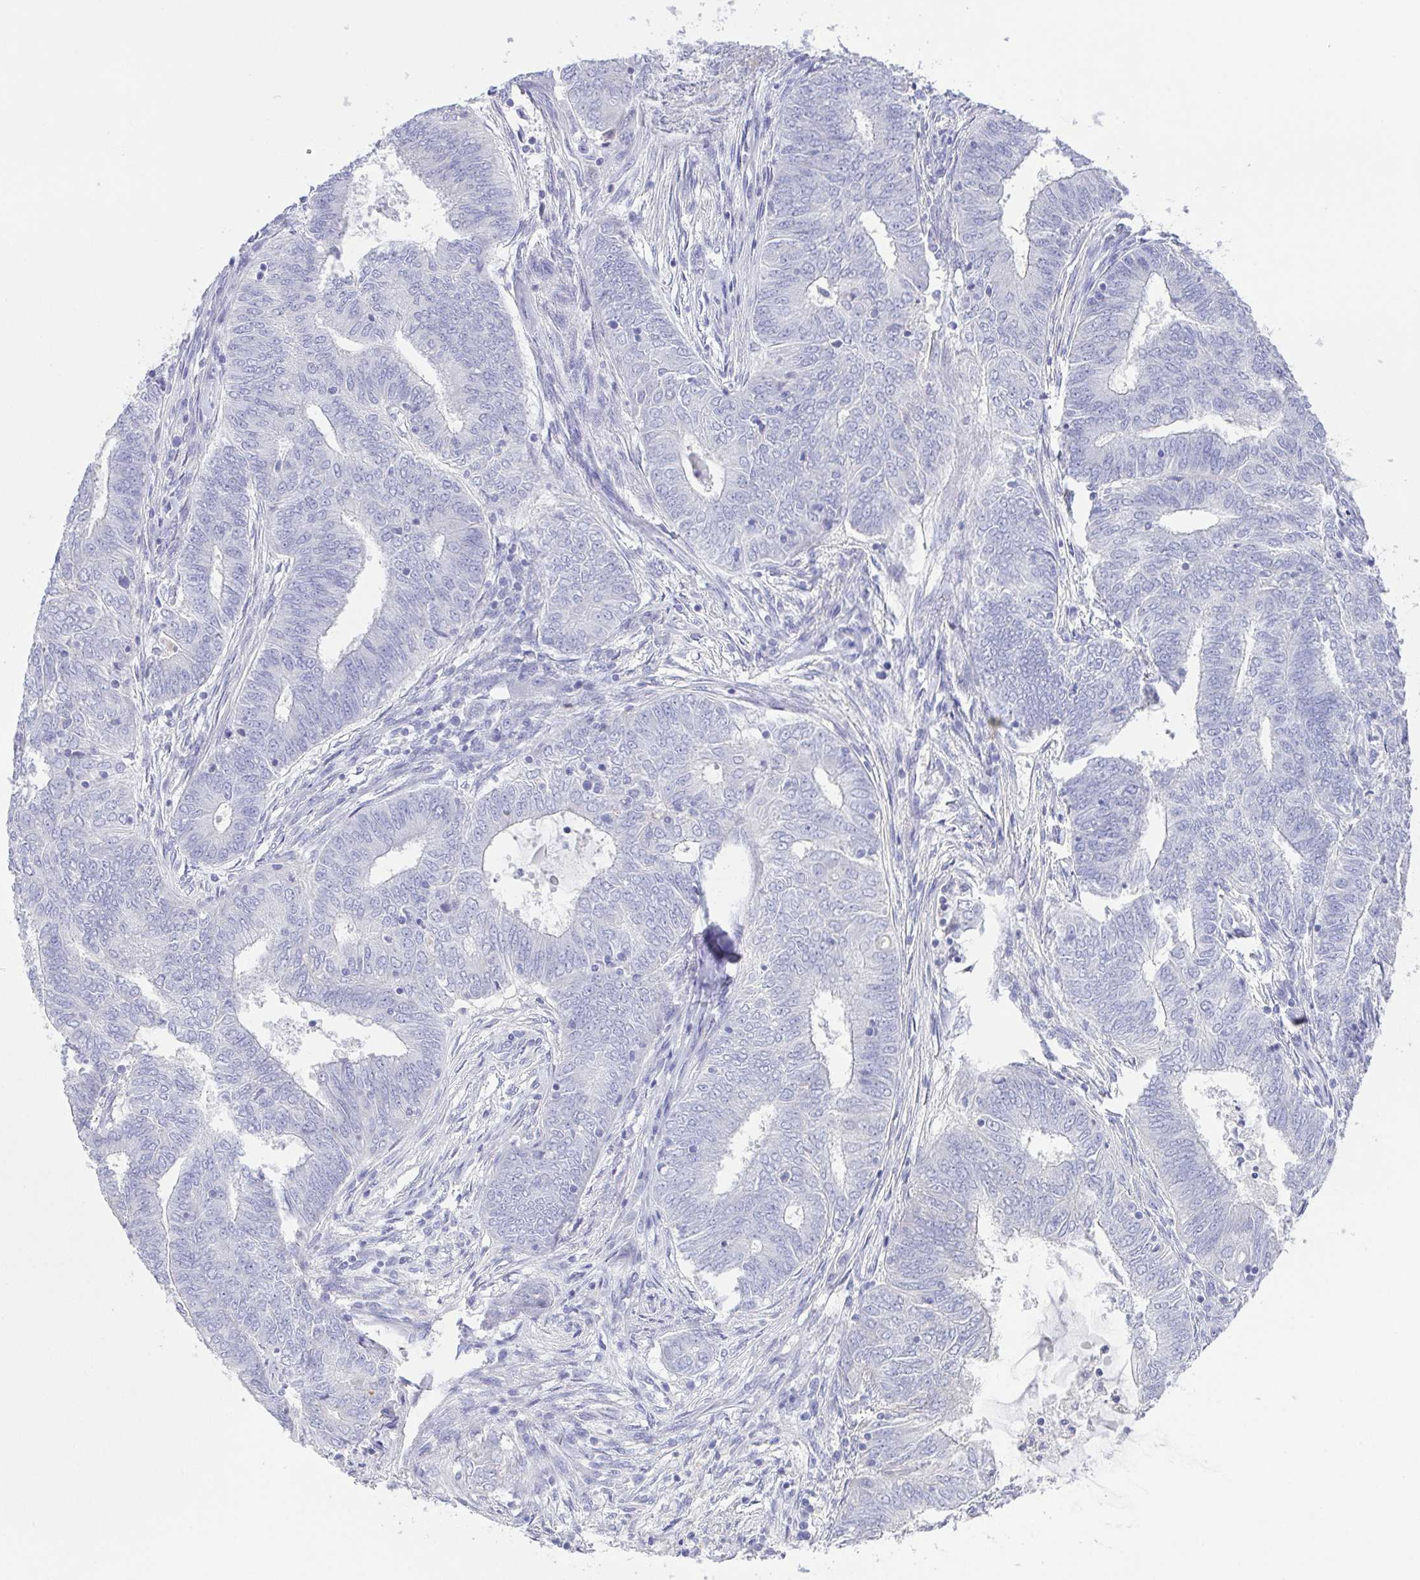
{"staining": {"intensity": "negative", "quantity": "none", "location": "none"}, "tissue": "endometrial cancer", "cell_type": "Tumor cells", "image_type": "cancer", "snomed": [{"axis": "morphology", "description": "Adenocarcinoma, NOS"}, {"axis": "topography", "description": "Endometrium"}], "caption": "High power microscopy histopathology image of an immunohistochemistry photomicrograph of endometrial cancer (adenocarcinoma), revealing no significant positivity in tumor cells.", "gene": "PKDREJ", "patient": {"sex": "female", "age": 62}}